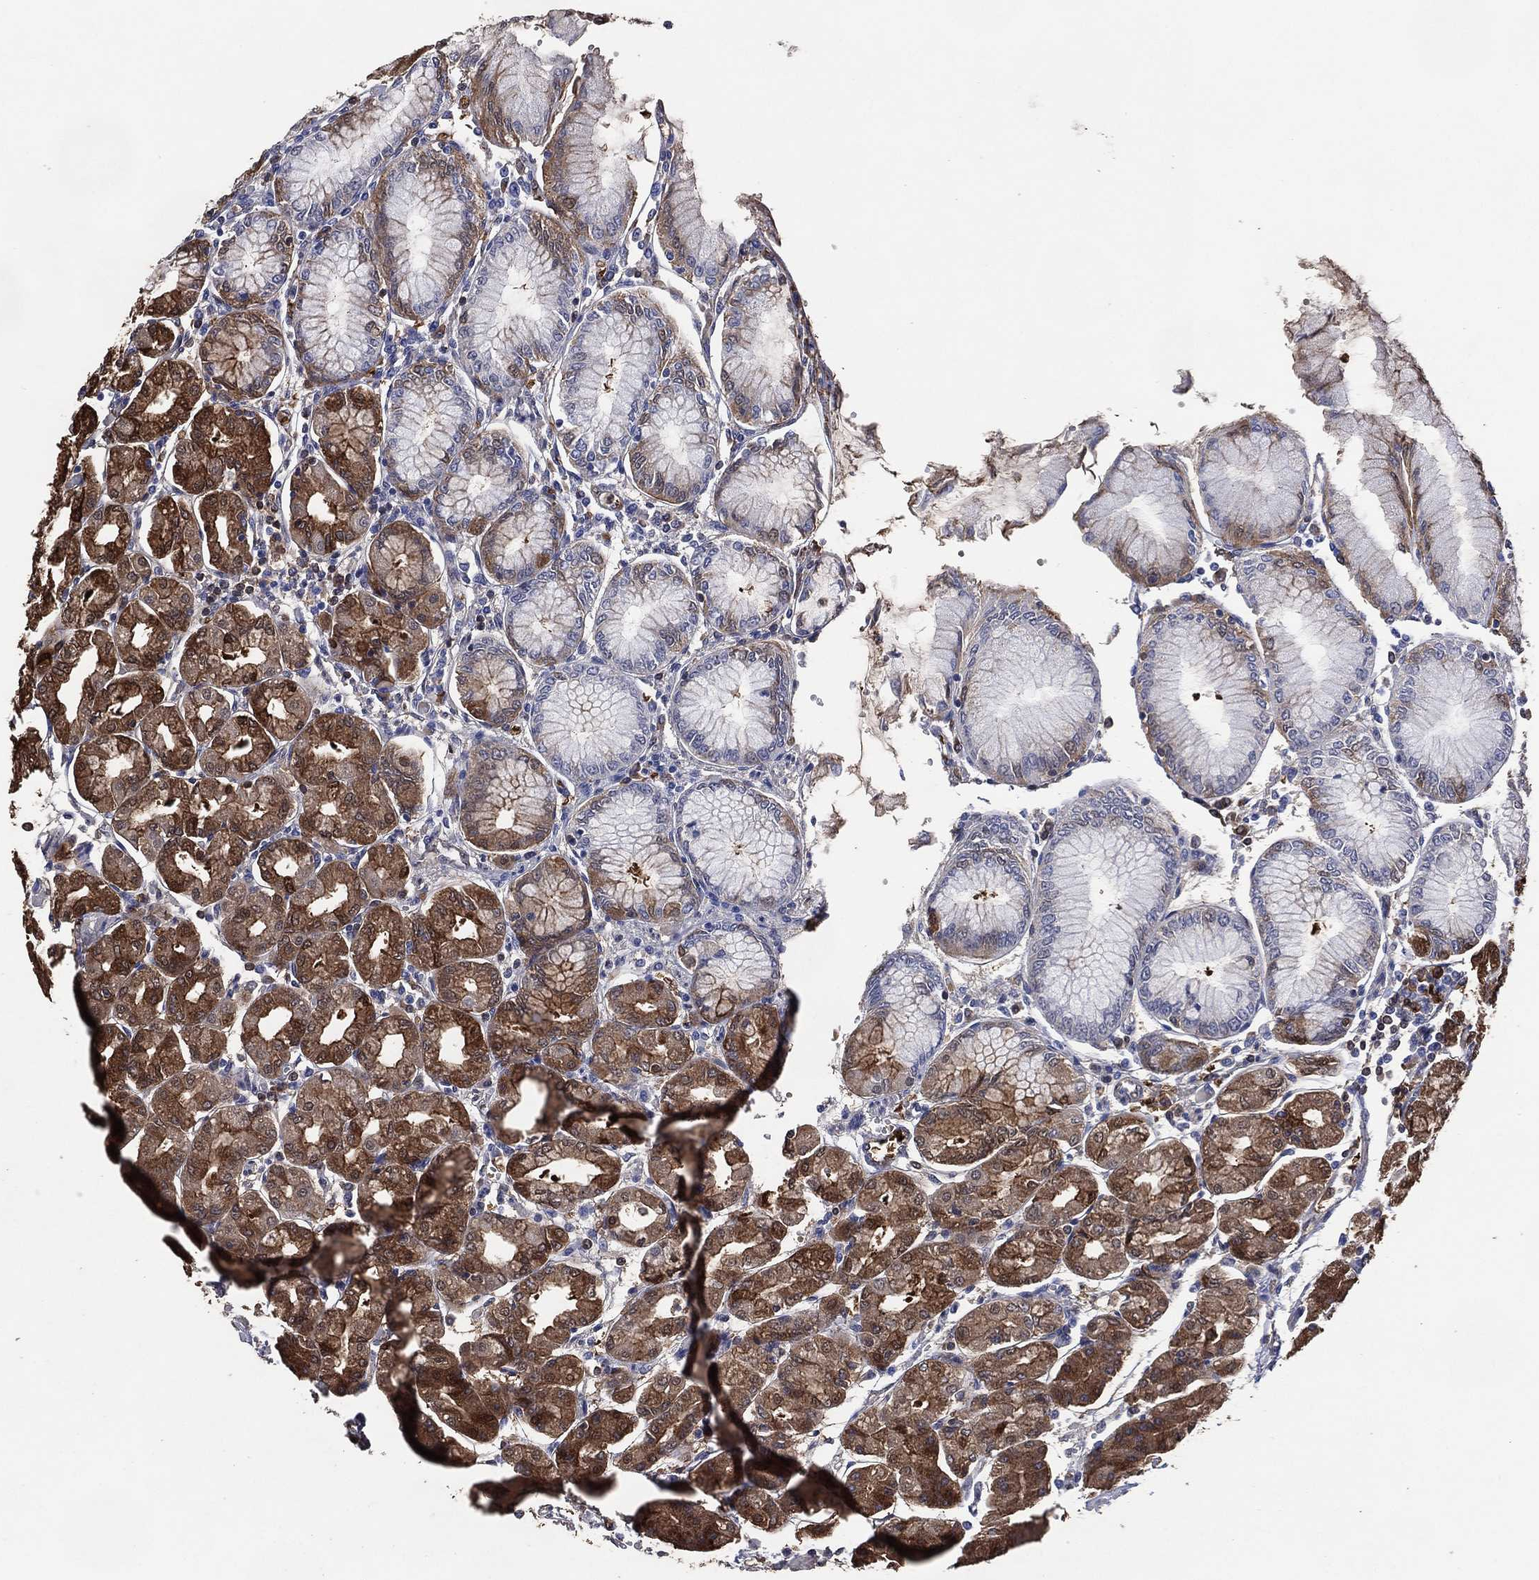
{"staining": {"intensity": "strong", "quantity": "25%-75%", "location": "cytoplasmic/membranous"}, "tissue": "stomach", "cell_type": "Glandular cells", "image_type": "normal", "snomed": [{"axis": "morphology", "description": "Normal tissue, NOS"}, {"axis": "topography", "description": "Skeletal muscle"}, {"axis": "topography", "description": "Stomach"}], "caption": "A micrograph of stomach stained for a protein exhibits strong cytoplasmic/membranous brown staining in glandular cells. The staining was performed using DAB, with brown indicating positive protein expression. Nuclei are stained blue with hematoxylin.", "gene": "AK1", "patient": {"sex": "female", "age": 57}}